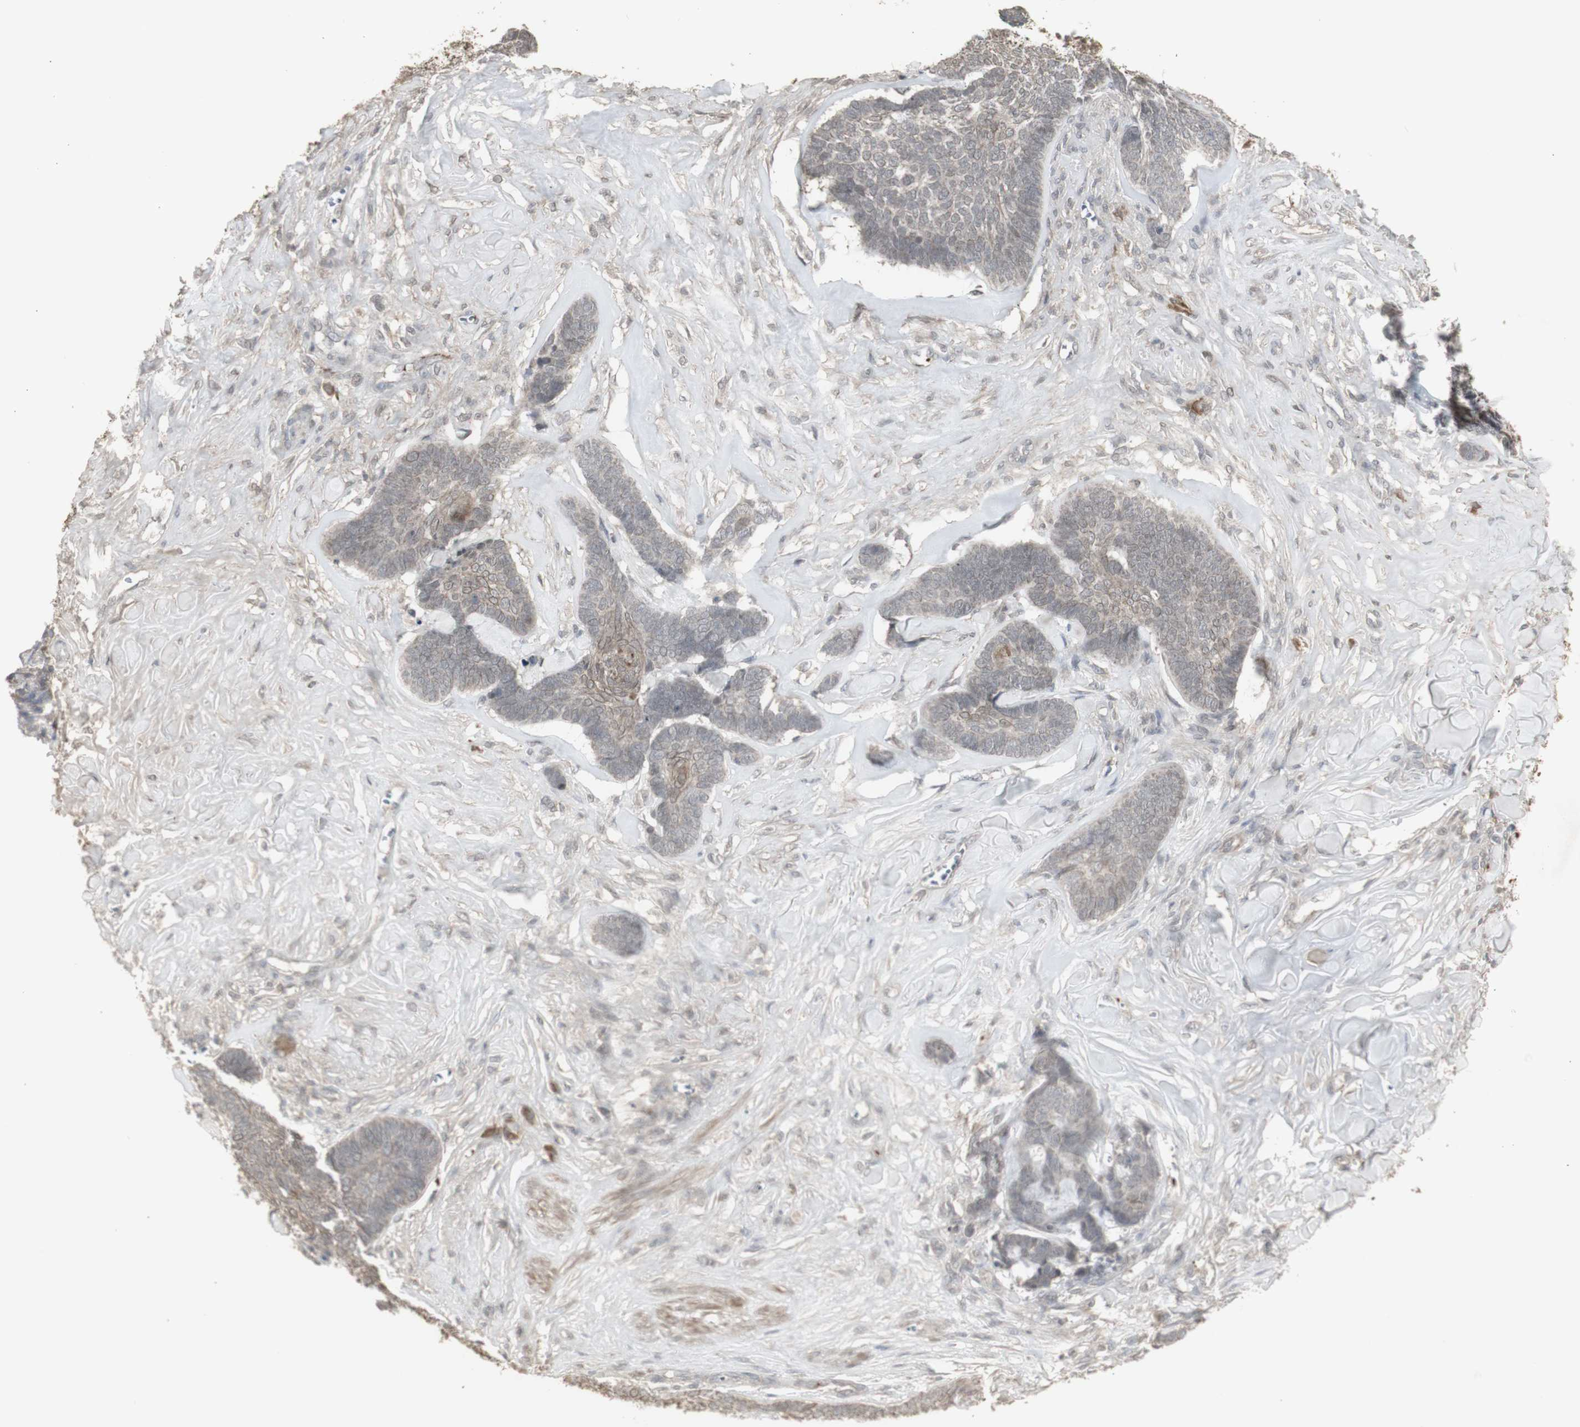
{"staining": {"intensity": "weak", "quantity": "<25%", "location": "cytoplasmic/membranous"}, "tissue": "skin cancer", "cell_type": "Tumor cells", "image_type": "cancer", "snomed": [{"axis": "morphology", "description": "Basal cell carcinoma"}, {"axis": "topography", "description": "Skin"}], "caption": "Immunohistochemistry of human skin cancer exhibits no staining in tumor cells.", "gene": "ALOX12", "patient": {"sex": "male", "age": 84}}